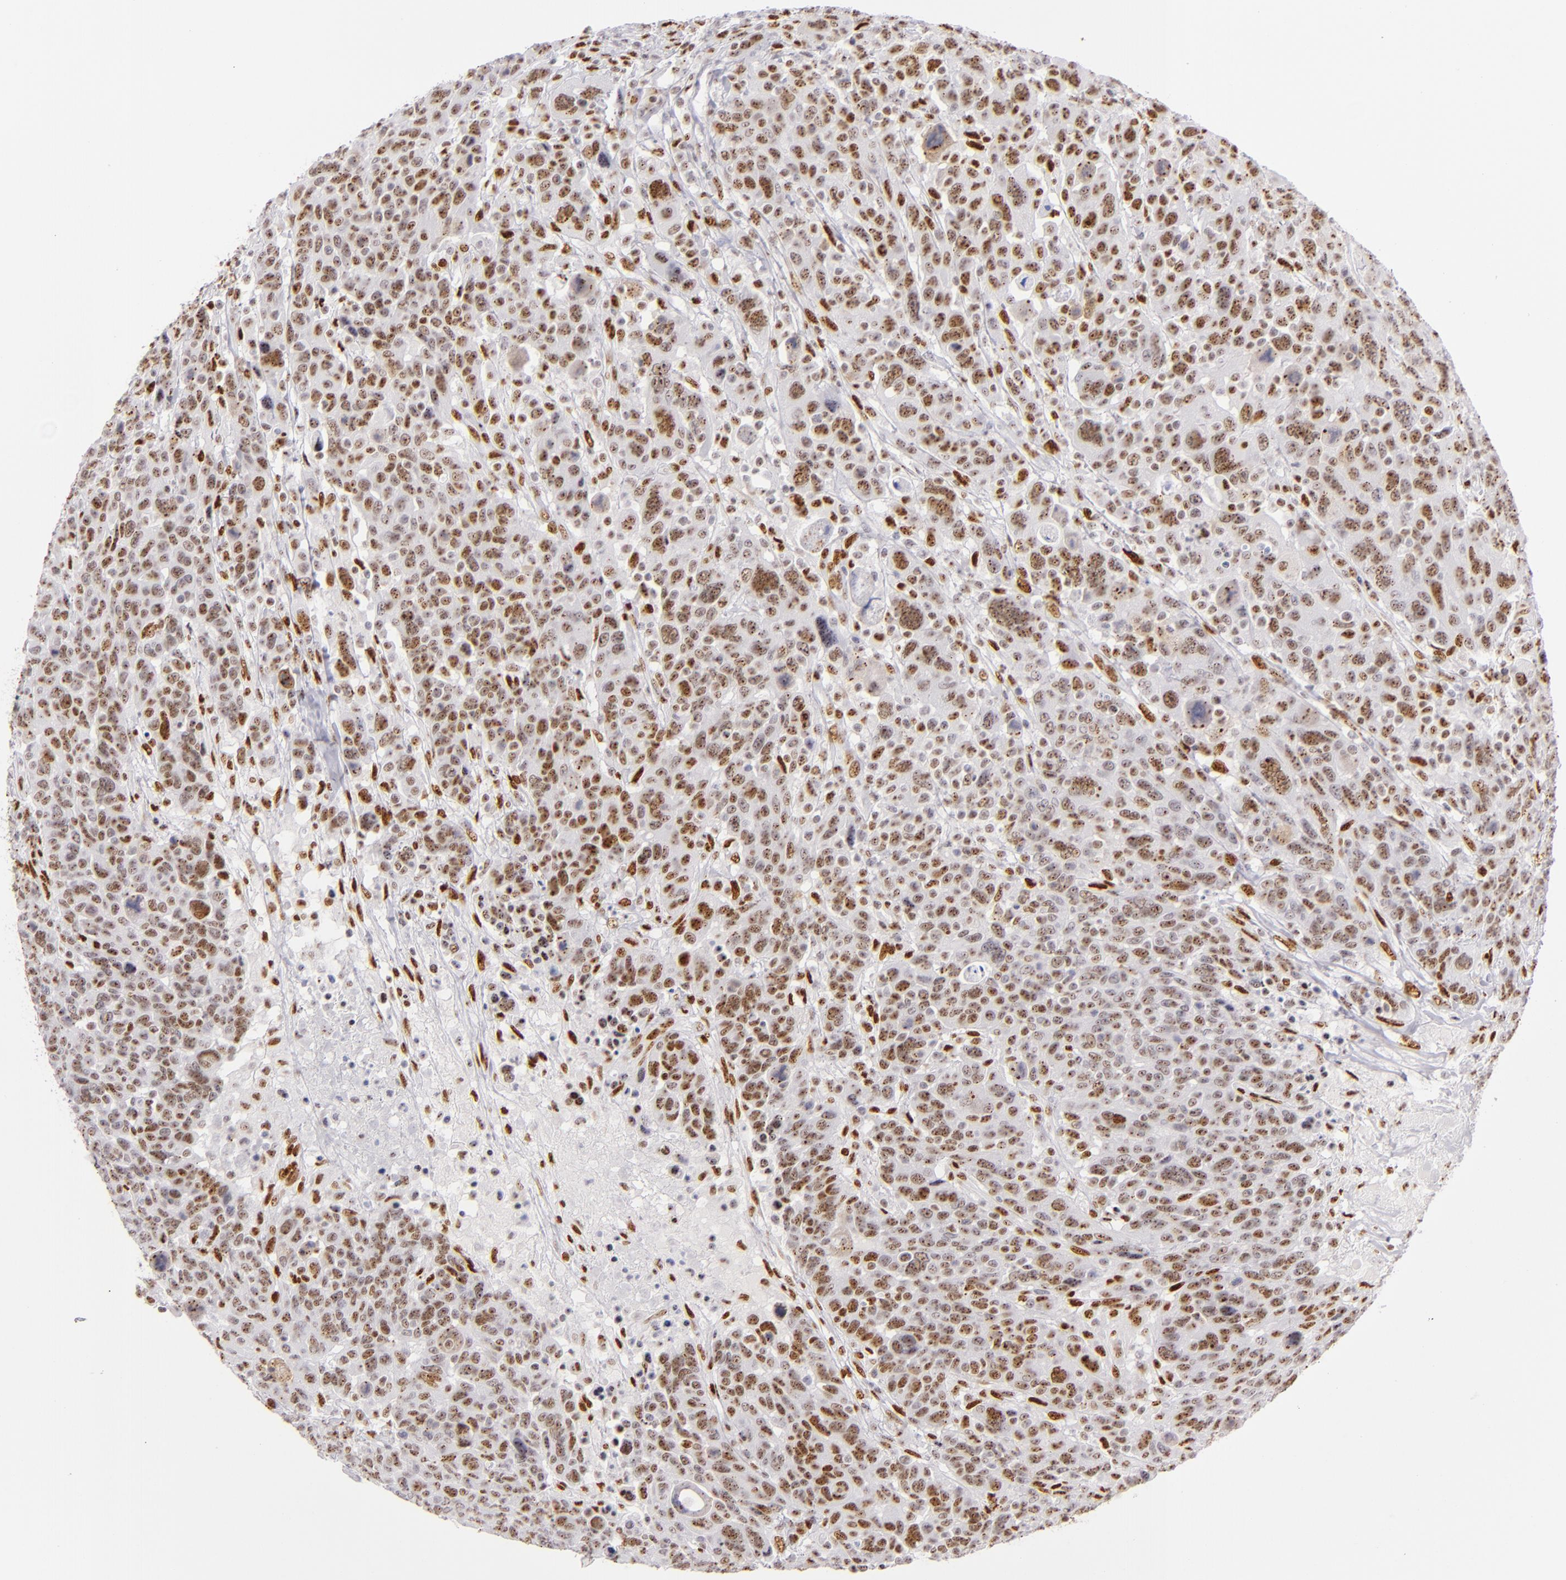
{"staining": {"intensity": "moderate", "quantity": ">75%", "location": "nuclear"}, "tissue": "breast cancer", "cell_type": "Tumor cells", "image_type": "cancer", "snomed": [{"axis": "morphology", "description": "Duct carcinoma"}, {"axis": "topography", "description": "Breast"}], "caption": "Immunohistochemical staining of breast cancer (invasive ductal carcinoma) demonstrates medium levels of moderate nuclear protein positivity in about >75% of tumor cells. (DAB (3,3'-diaminobenzidine) IHC, brown staining for protein, blue staining for nuclei).", "gene": "TOP3A", "patient": {"sex": "female", "age": 37}}